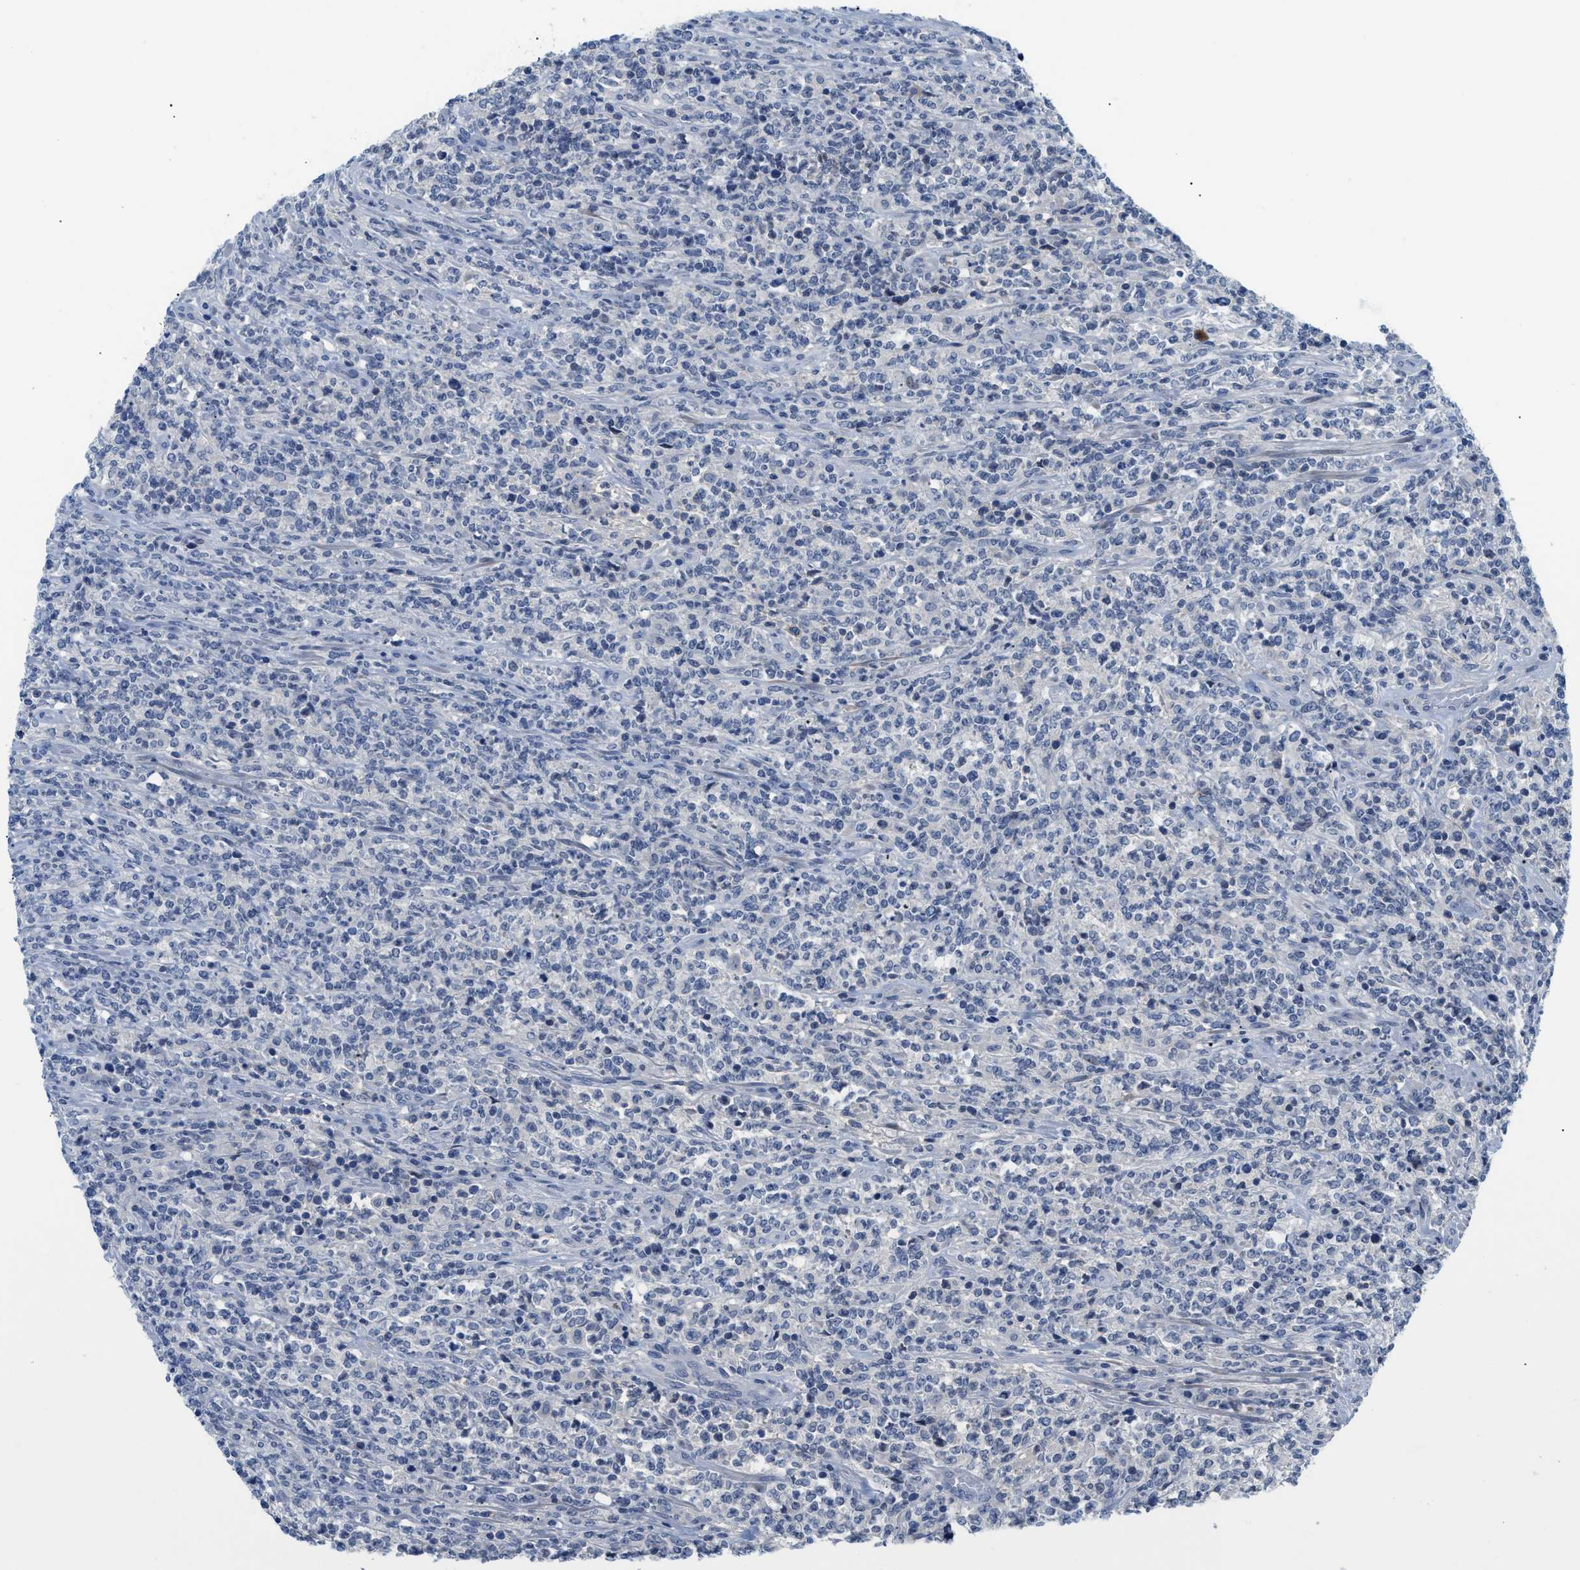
{"staining": {"intensity": "negative", "quantity": "none", "location": "none"}, "tissue": "lymphoma", "cell_type": "Tumor cells", "image_type": "cancer", "snomed": [{"axis": "morphology", "description": "Malignant lymphoma, non-Hodgkin's type, High grade"}, {"axis": "topography", "description": "Soft tissue"}], "caption": "Immunohistochemistry (IHC) histopathology image of human high-grade malignant lymphoma, non-Hodgkin's type stained for a protein (brown), which shows no positivity in tumor cells.", "gene": "OR9K2", "patient": {"sex": "male", "age": 18}}